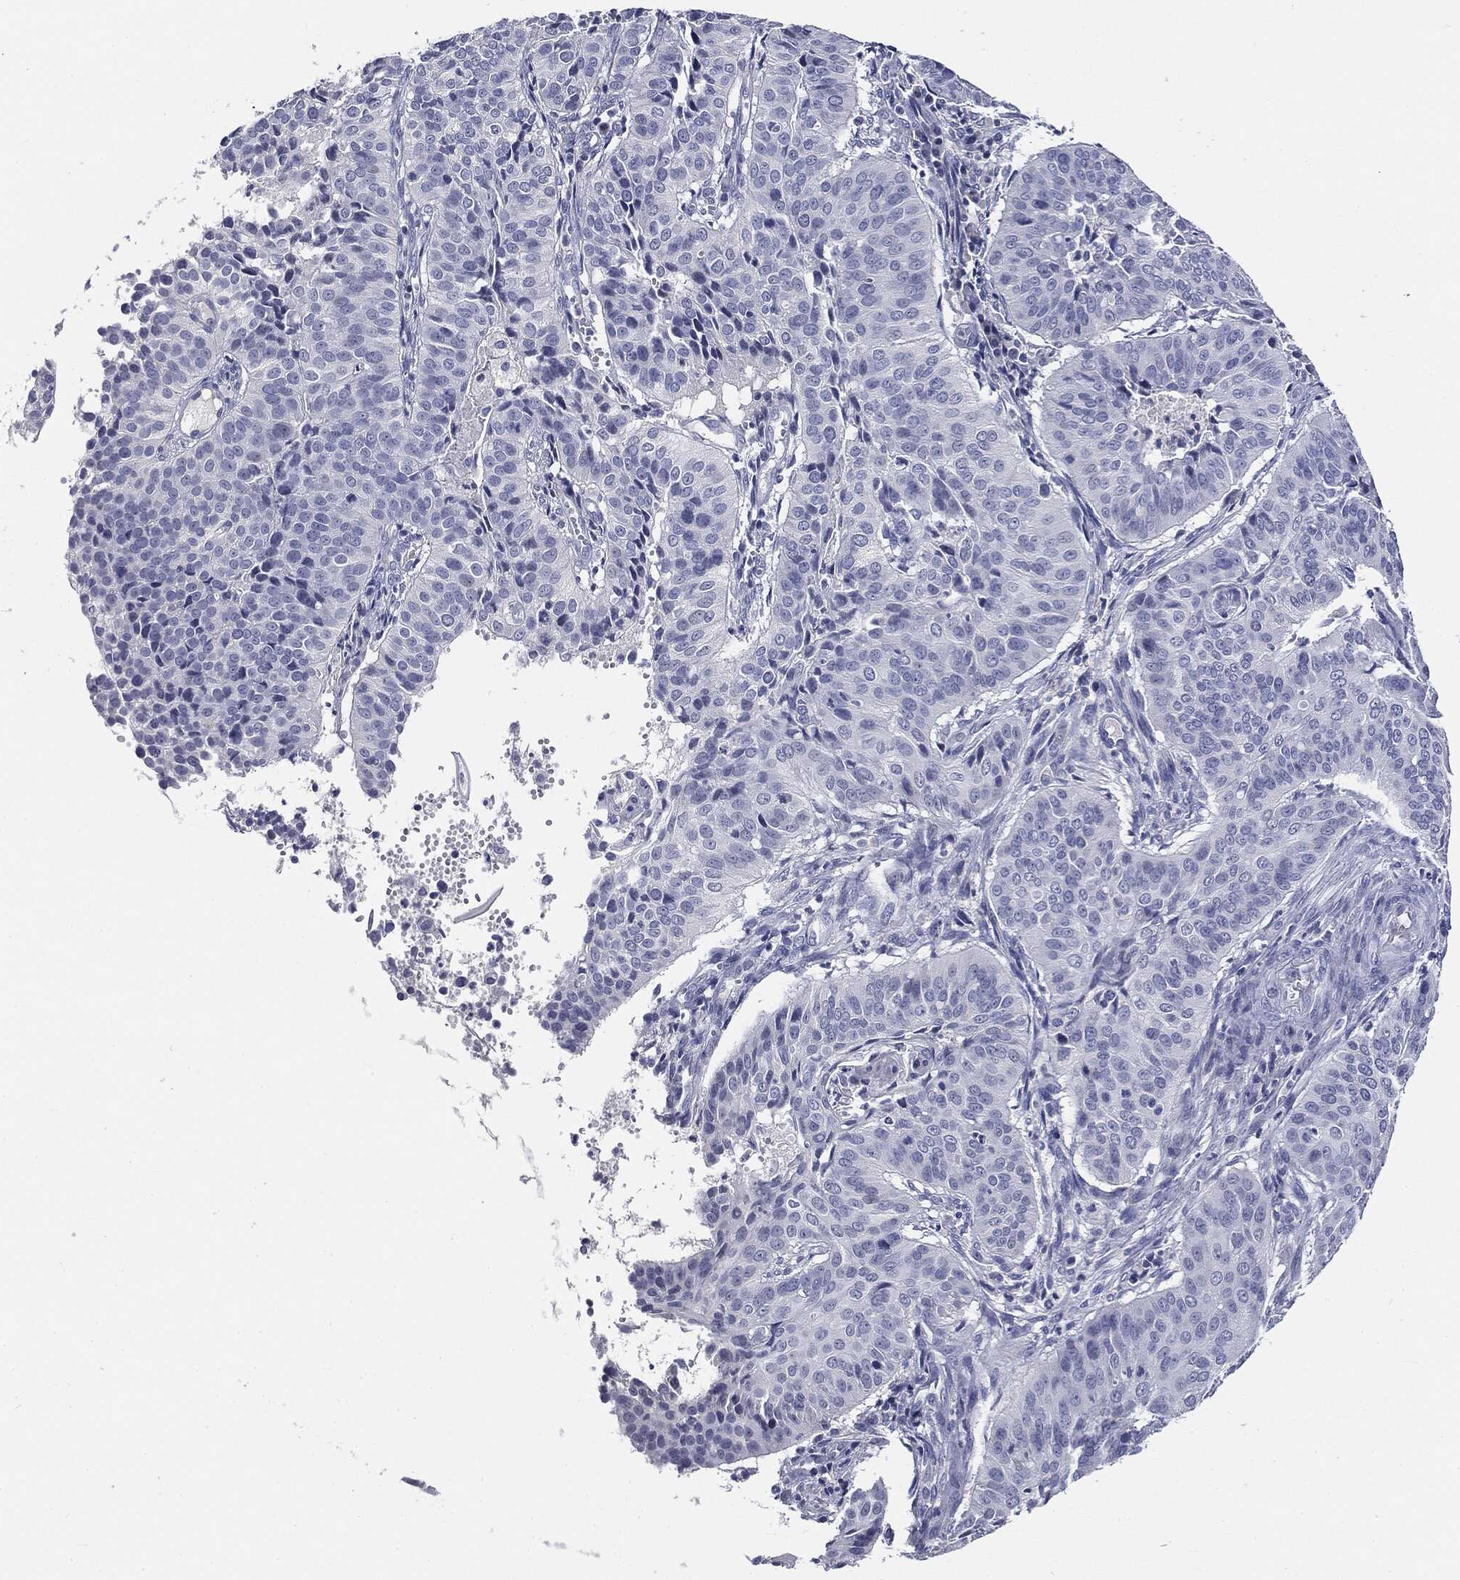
{"staining": {"intensity": "negative", "quantity": "none", "location": "none"}, "tissue": "cervical cancer", "cell_type": "Tumor cells", "image_type": "cancer", "snomed": [{"axis": "morphology", "description": "Normal tissue, NOS"}, {"axis": "morphology", "description": "Squamous cell carcinoma, NOS"}, {"axis": "topography", "description": "Cervix"}], "caption": "The IHC histopathology image has no significant expression in tumor cells of cervical cancer tissue.", "gene": "CGB1", "patient": {"sex": "female", "age": 39}}